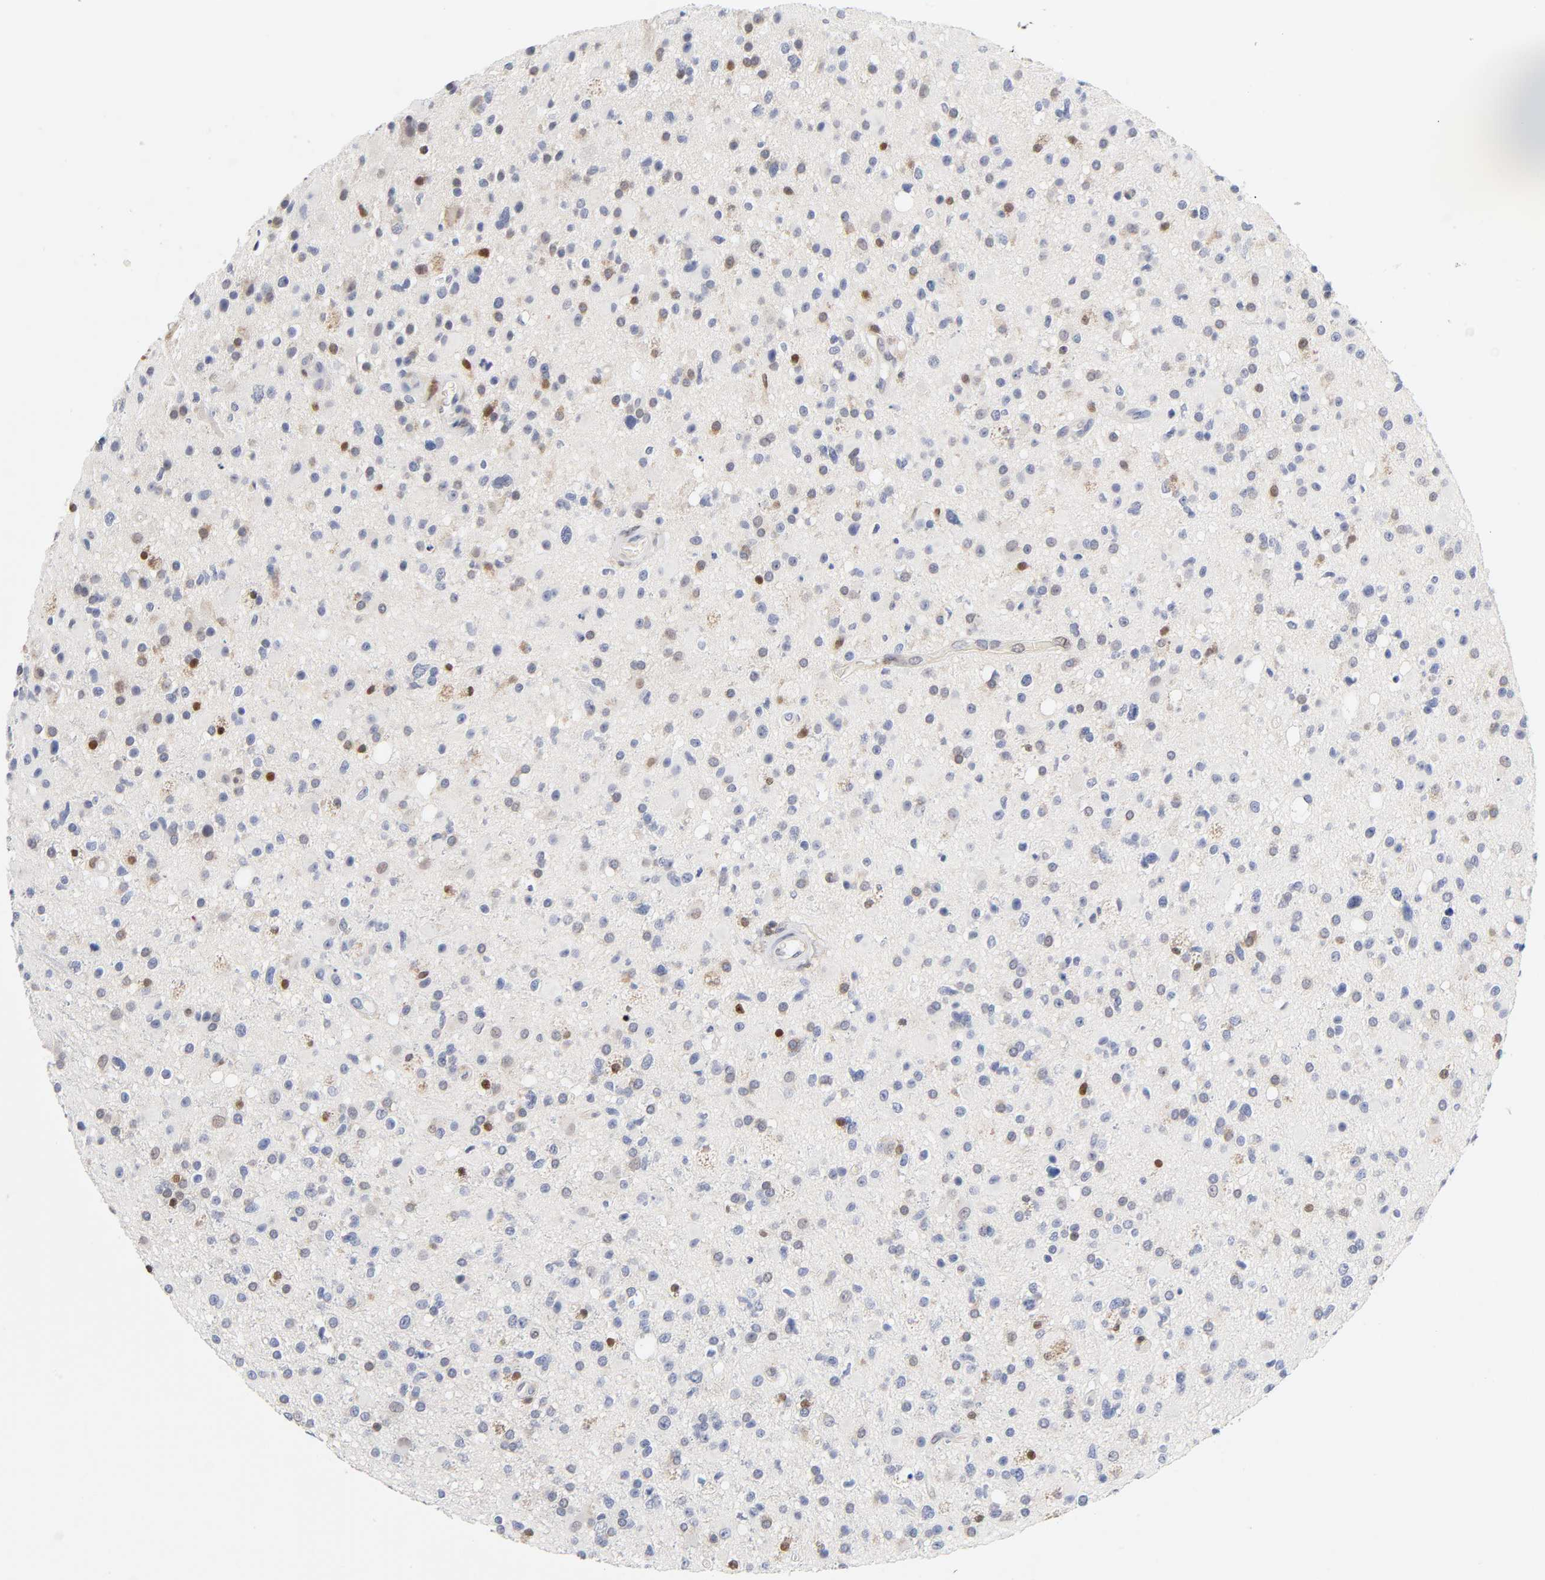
{"staining": {"intensity": "moderate", "quantity": "25%-75%", "location": "nuclear"}, "tissue": "glioma", "cell_type": "Tumor cells", "image_type": "cancer", "snomed": [{"axis": "morphology", "description": "Glioma, malignant, High grade"}, {"axis": "topography", "description": "Brain"}], "caption": "Human high-grade glioma (malignant) stained with a brown dye demonstrates moderate nuclear positive expression in about 25%-75% of tumor cells.", "gene": "NFATC1", "patient": {"sex": "male", "age": 33}}